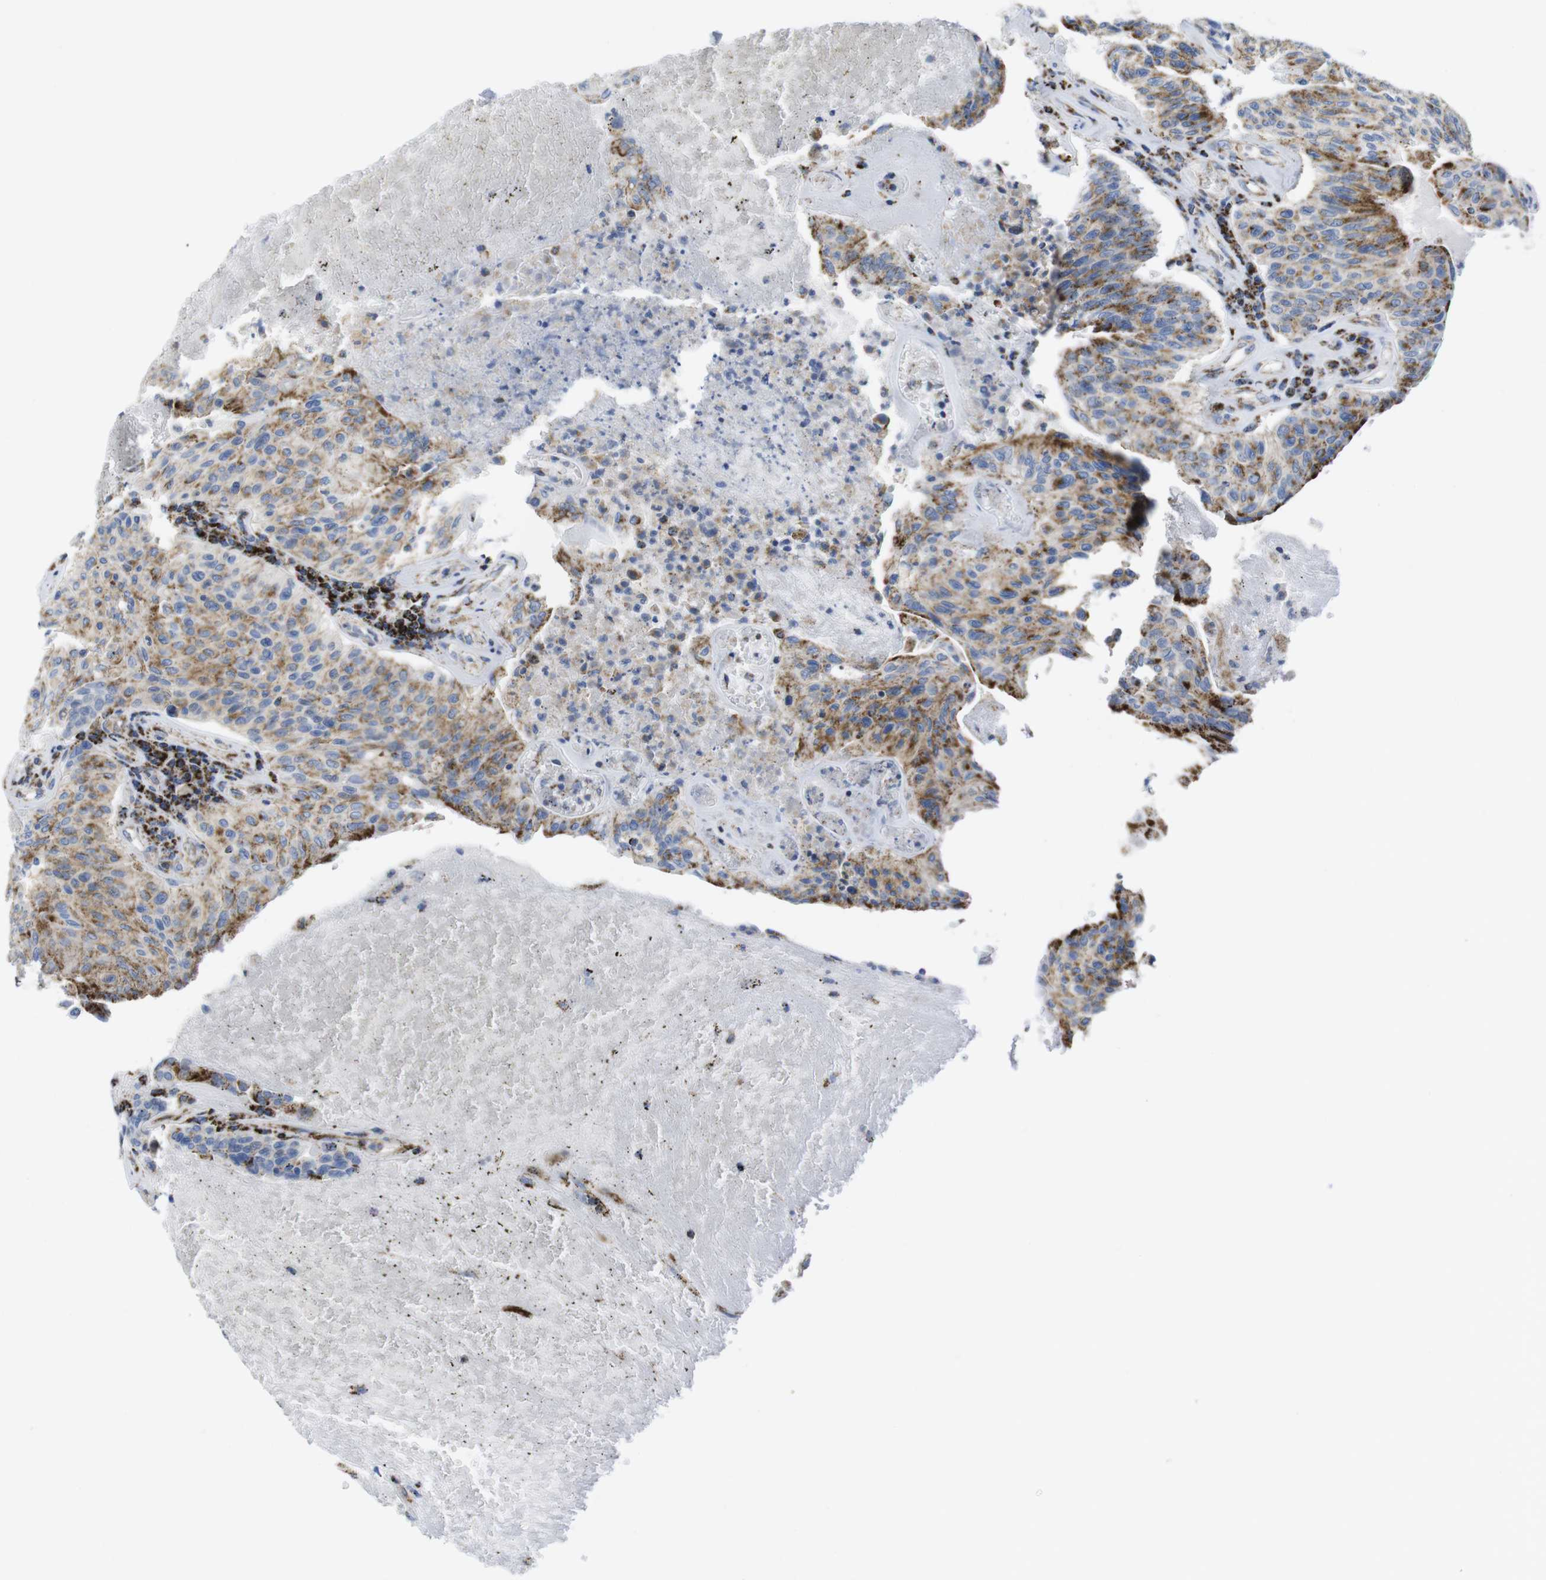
{"staining": {"intensity": "moderate", "quantity": ">75%", "location": "cytoplasmic/membranous"}, "tissue": "urothelial cancer", "cell_type": "Tumor cells", "image_type": "cancer", "snomed": [{"axis": "morphology", "description": "Urothelial carcinoma, High grade"}, {"axis": "topography", "description": "Urinary bladder"}], "caption": "Tumor cells display medium levels of moderate cytoplasmic/membranous expression in approximately >75% of cells in urothelial cancer. The staining is performed using DAB (3,3'-diaminobenzidine) brown chromogen to label protein expression. The nuclei are counter-stained blue using hematoxylin.", "gene": "TMEM192", "patient": {"sex": "male", "age": 66}}